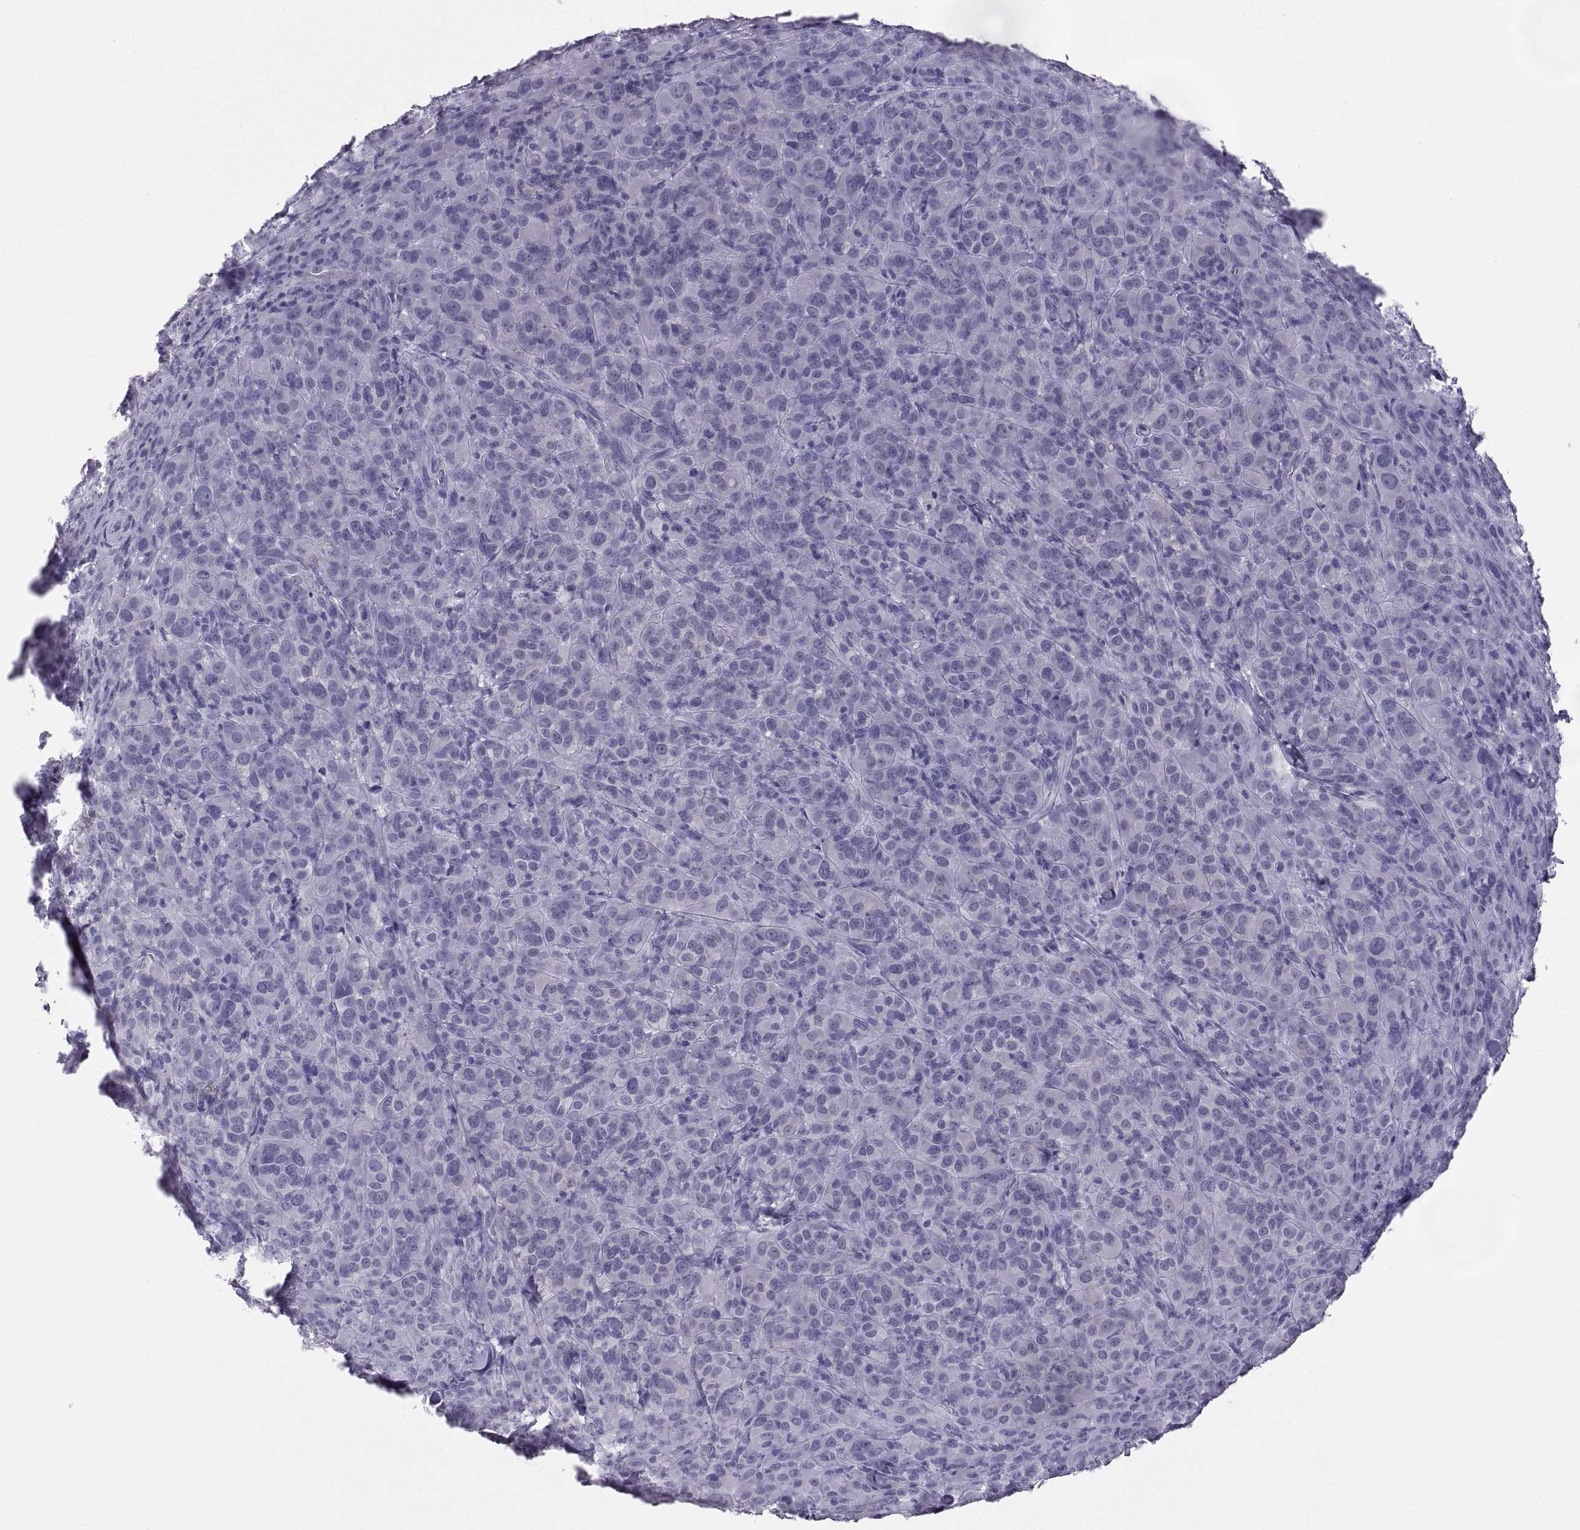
{"staining": {"intensity": "negative", "quantity": "none", "location": "none"}, "tissue": "melanoma", "cell_type": "Tumor cells", "image_type": "cancer", "snomed": [{"axis": "morphology", "description": "Malignant melanoma, NOS"}, {"axis": "topography", "description": "Skin"}], "caption": "An immunohistochemistry (IHC) image of melanoma is shown. There is no staining in tumor cells of melanoma.", "gene": "IGSF1", "patient": {"sex": "female", "age": 87}}